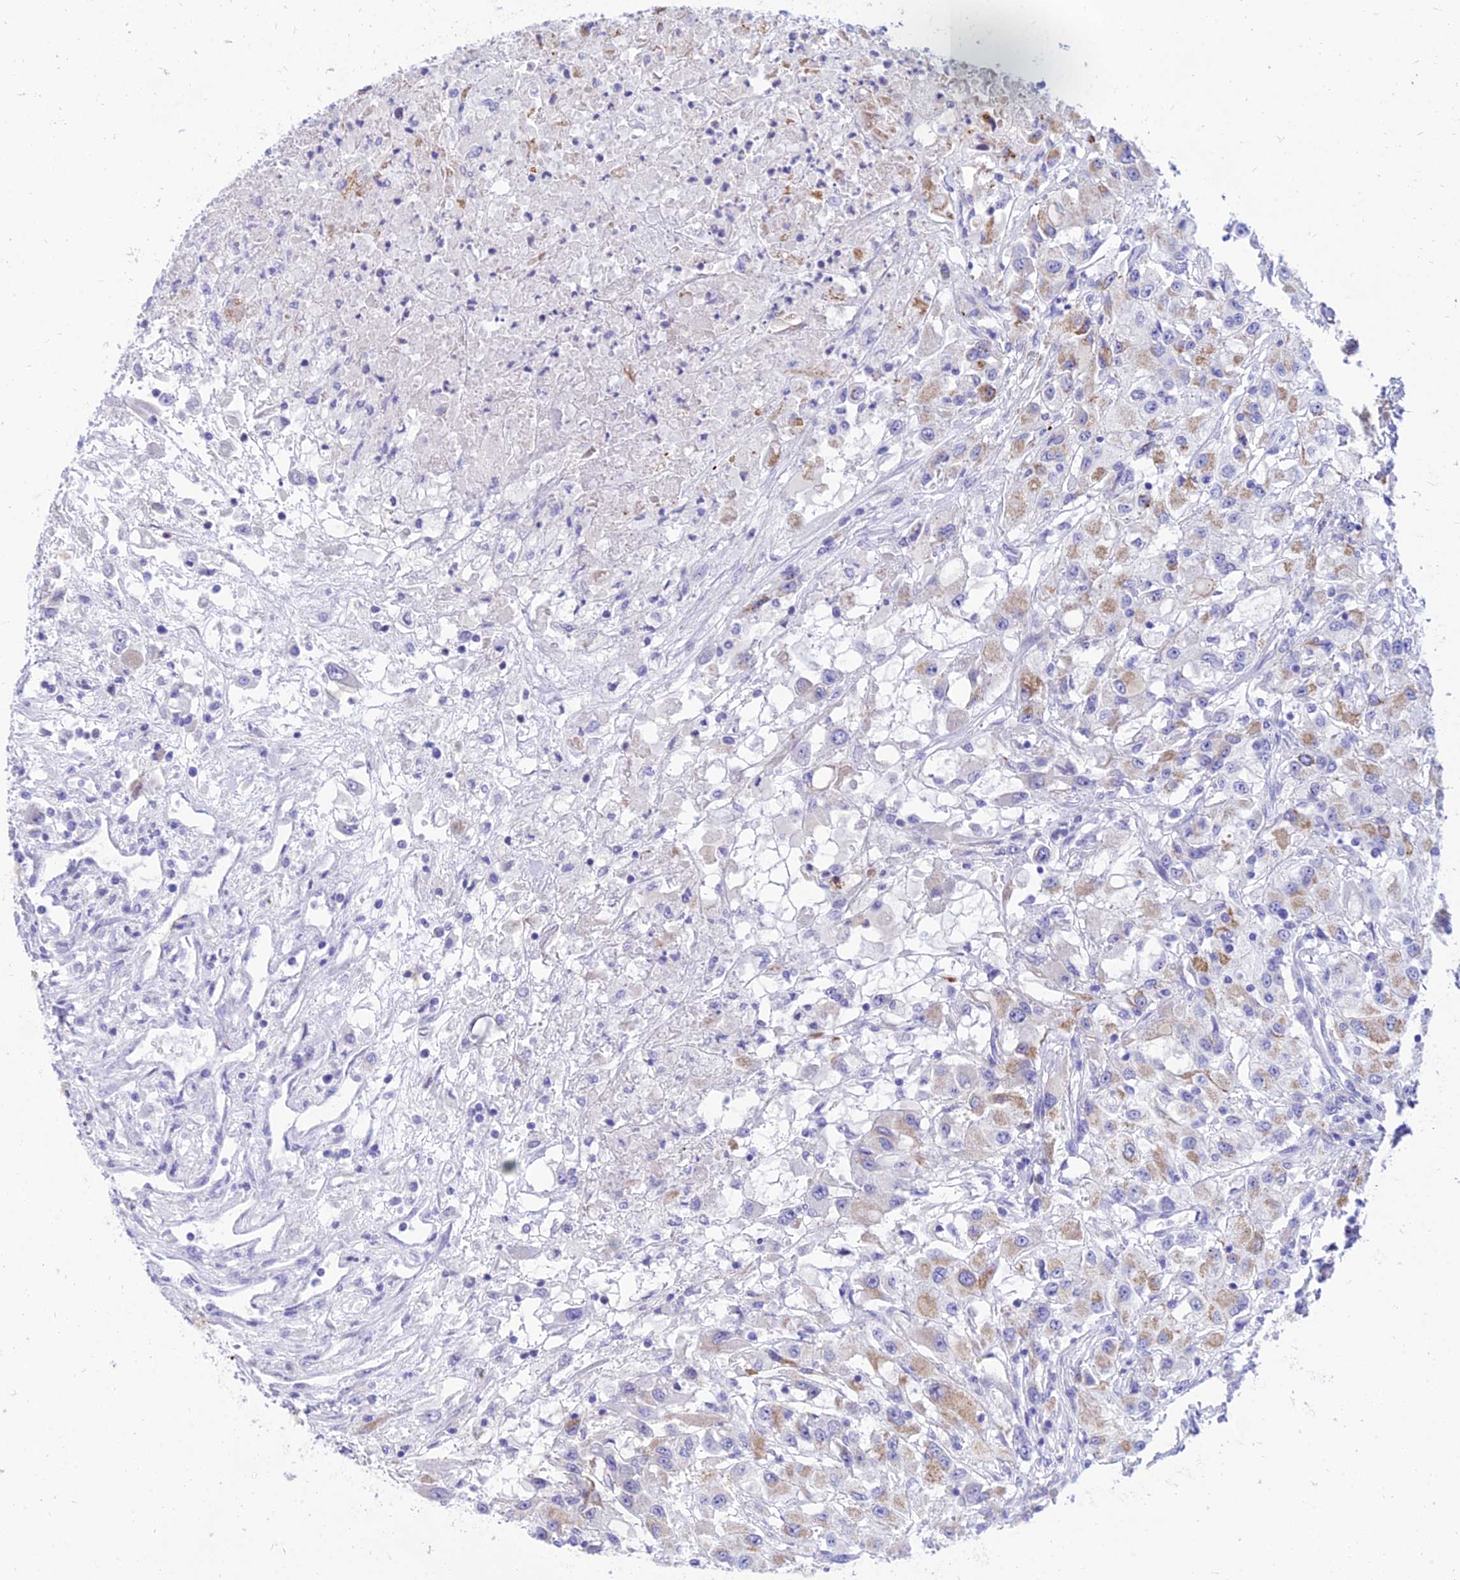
{"staining": {"intensity": "moderate", "quantity": "<25%", "location": "cytoplasmic/membranous"}, "tissue": "renal cancer", "cell_type": "Tumor cells", "image_type": "cancer", "snomed": [{"axis": "morphology", "description": "Adenocarcinoma, NOS"}, {"axis": "topography", "description": "Kidney"}], "caption": "DAB (3,3'-diaminobenzidine) immunohistochemical staining of renal adenocarcinoma demonstrates moderate cytoplasmic/membranous protein expression in approximately <25% of tumor cells.", "gene": "PKN3", "patient": {"sex": "female", "age": 67}}